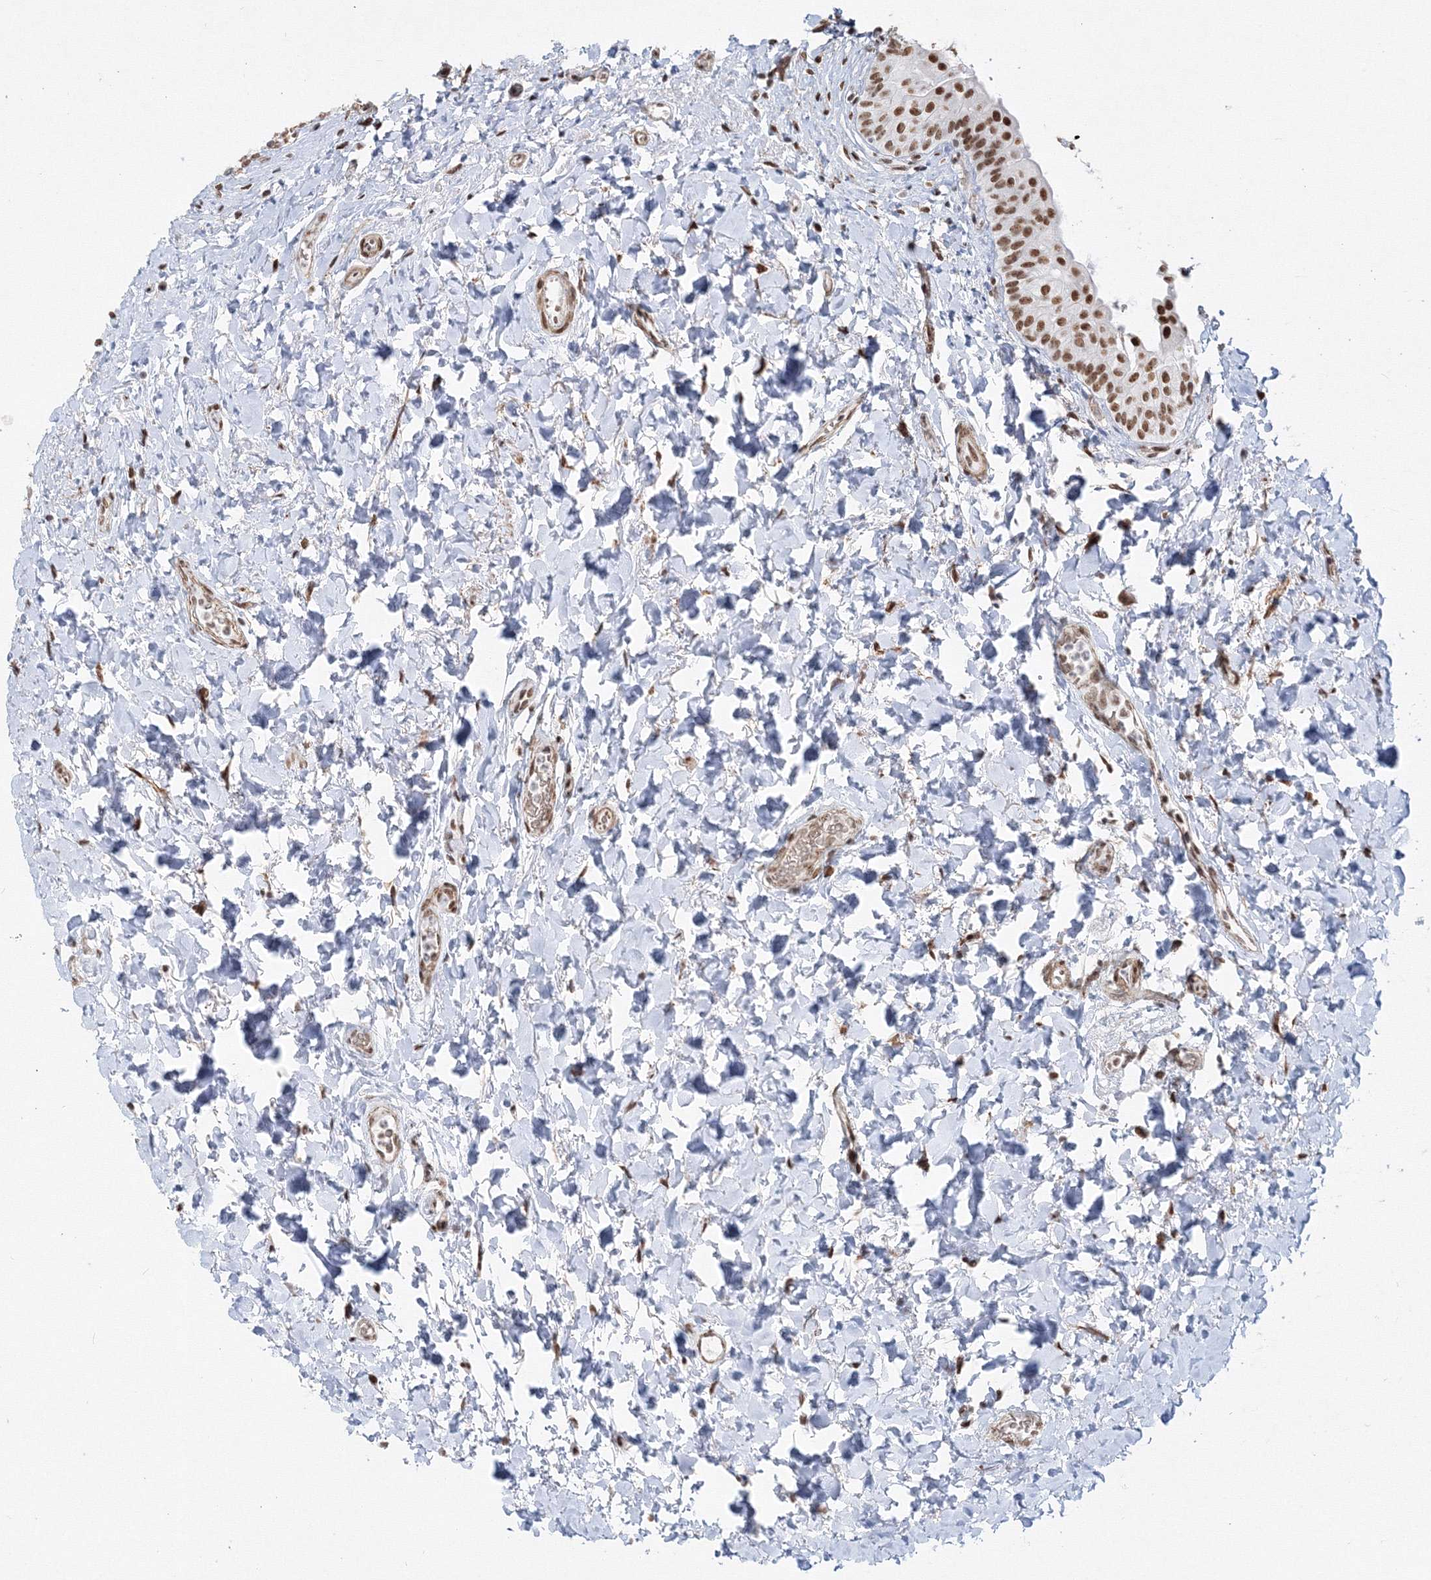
{"staining": {"intensity": "strong", "quantity": ">75%", "location": "nuclear"}, "tissue": "urinary bladder", "cell_type": "Urothelial cells", "image_type": "normal", "snomed": [{"axis": "morphology", "description": "Normal tissue, NOS"}, {"axis": "topography", "description": "Urinary bladder"}], "caption": "The image demonstrates staining of normal urinary bladder, revealing strong nuclear protein expression (brown color) within urothelial cells.", "gene": "ZNF638", "patient": {"sex": "male", "age": 83}}